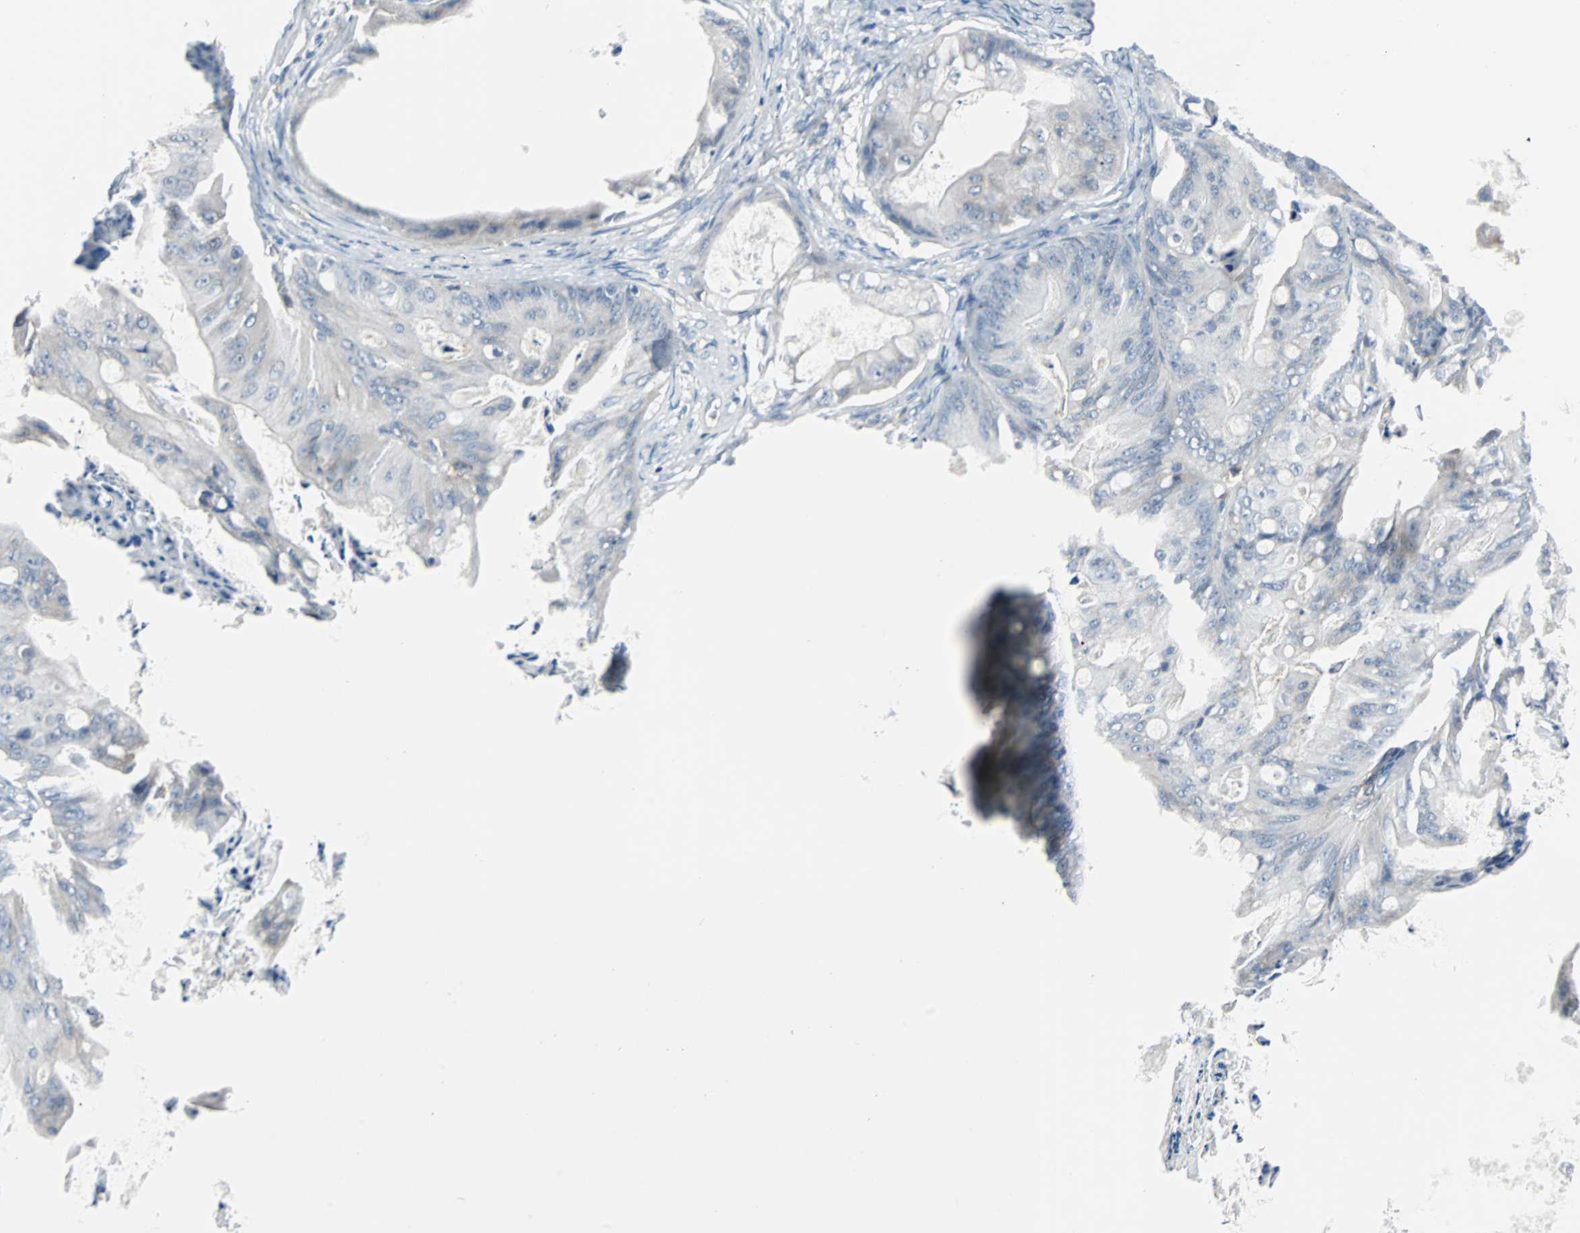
{"staining": {"intensity": "negative", "quantity": "none", "location": "none"}, "tissue": "ovarian cancer", "cell_type": "Tumor cells", "image_type": "cancer", "snomed": [{"axis": "morphology", "description": "Cystadenocarcinoma, mucinous, NOS"}, {"axis": "topography", "description": "Ovary"}], "caption": "DAB (3,3'-diaminobenzidine) immunohistochemical staining of mucinous cystadenocarcinoma (ovarian) reveals no significant positivity in tumor cells.", "gene": "SWAP70", "patient": {"sex": "female", "age": 36}}